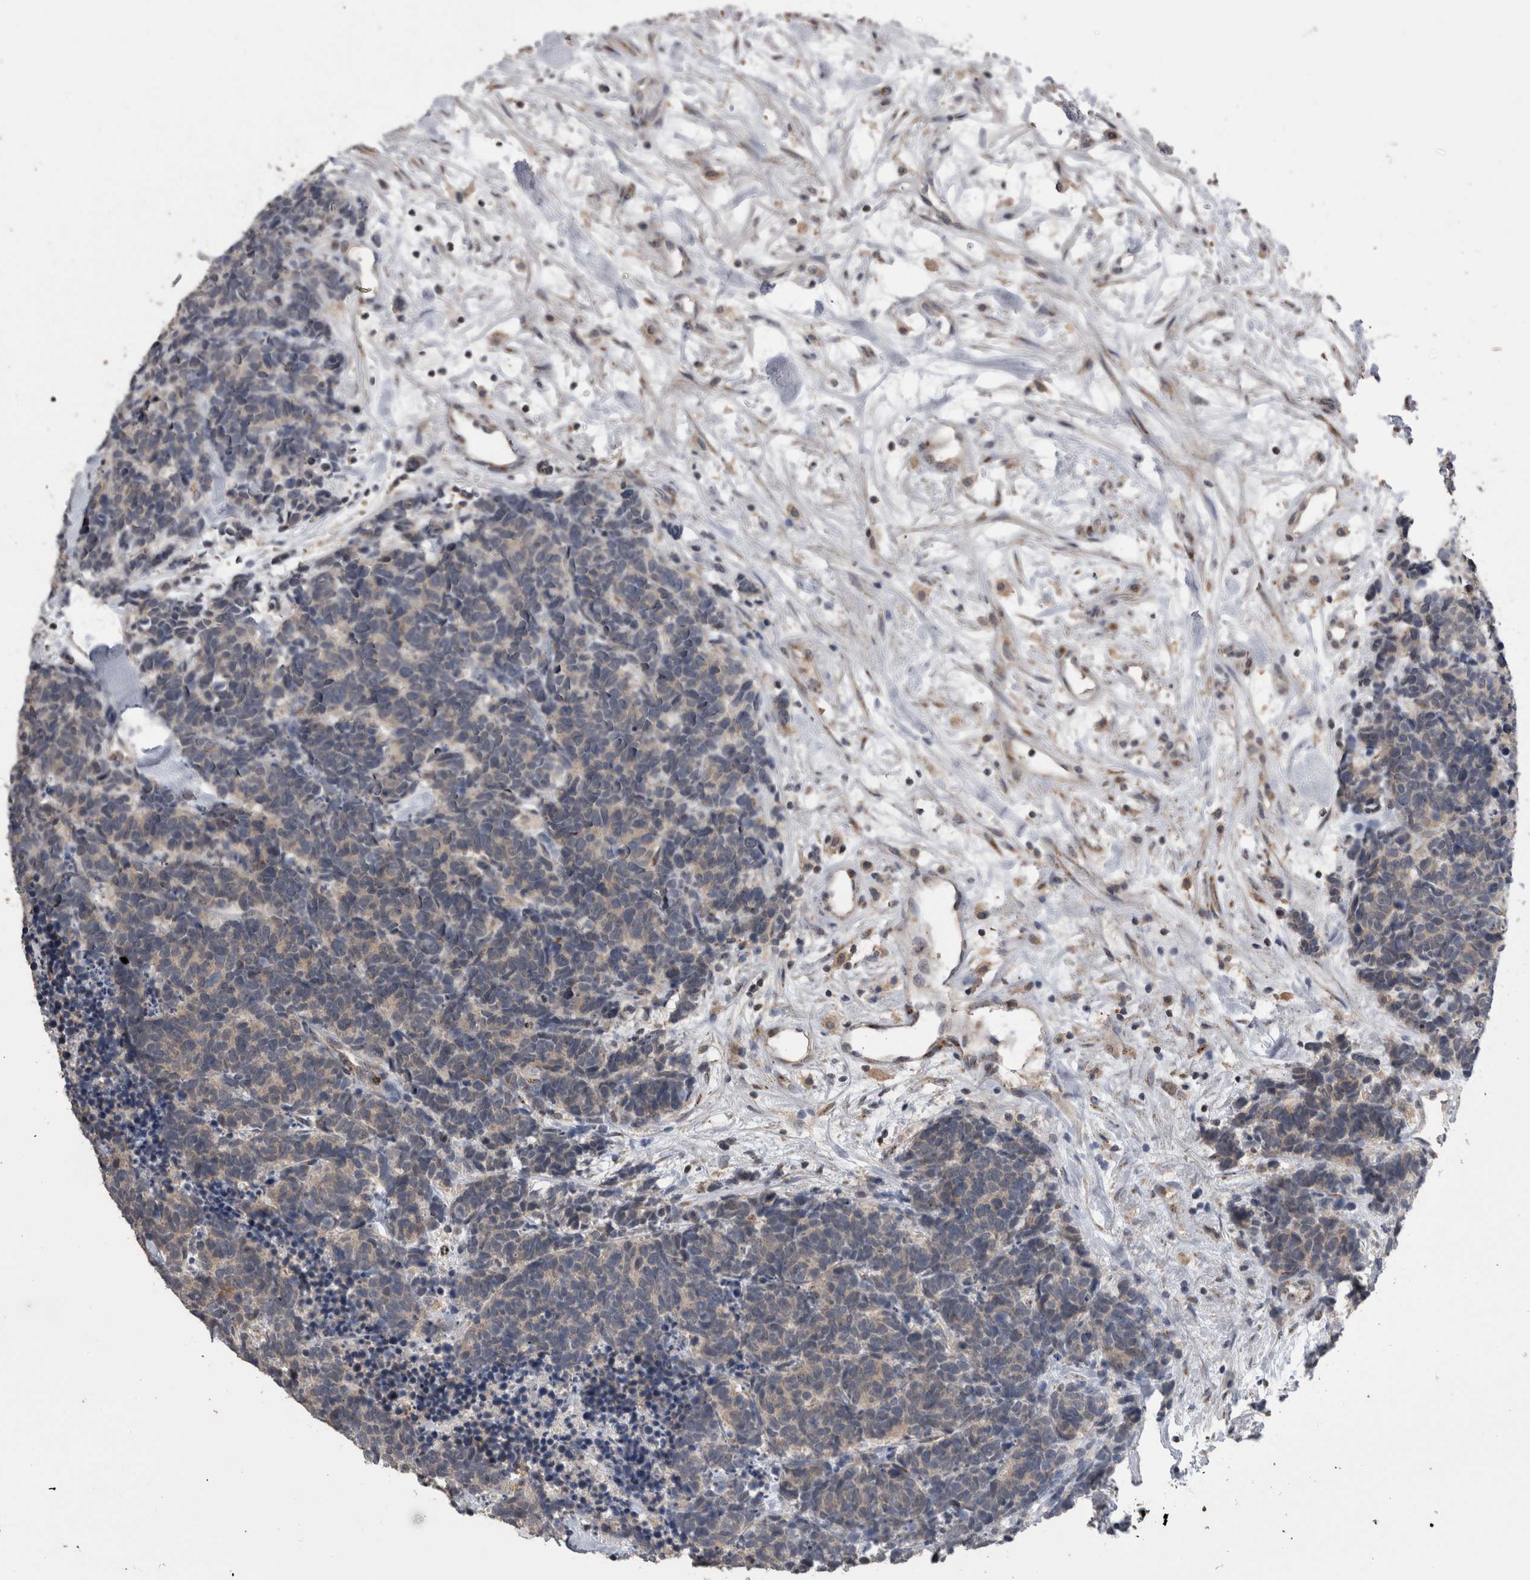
{"staining": {"intensity": "weak", "quantity": "25%-75%", "location": "cytoplasmic/membranous"}, "tissue": "carcinoid", "cell_type": "Tumor cells", "image_type": "cancer", "snomed": [{"axis": "morphology", "description": "Carcinoma, NOS"}, {"axis": "morphology", "description": "Carcinoid, malignant, NOS"}, {"axis": "topography", "description": "Urinary bladder"}], "caption": "This is a micrograph of immunohistochemistry staining of carcinoid, which shows weak expression in the cytoplasmic/membranous of tumor cells.", "gene": "ANXA13", "patient": {"sex": "male", "age": 57}}